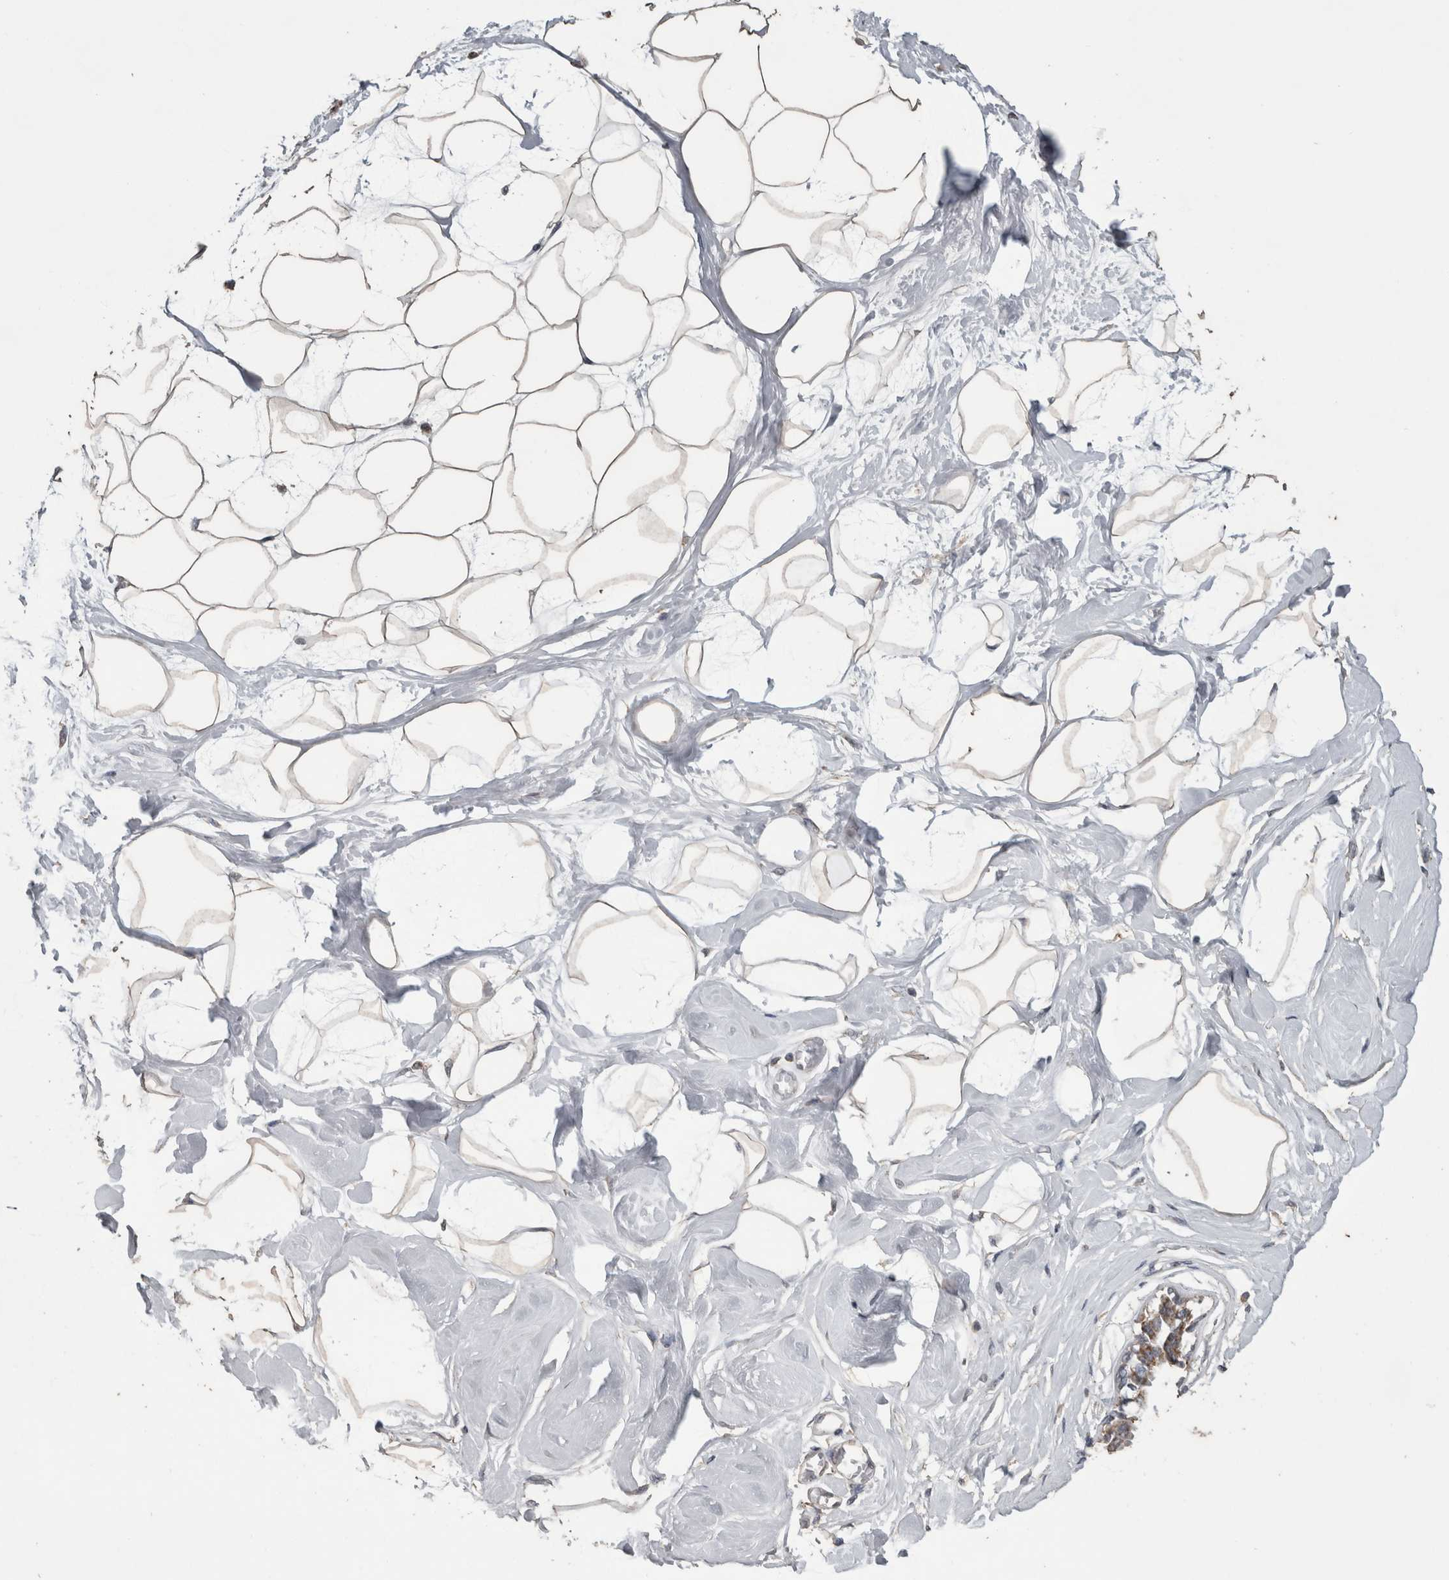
{"staining": {"intensity": "weak", "quantity": ">75%", "location": "cytoplasmic/membranous"}, "tissue": "breast", "cell_type": "Adipocytes", "image_type": "normal", "snomed": [{"axis": "morphology", "description": "Normal tissue, NOS"}, {"axis": "topography", "description": "Breast"}], "caption": "Normal breast reveals weak cytoplasmic/membranous positivity in about >75% of adipocytes.", "gene": "ACADM", "patient": {"sex": "female", "age": 45}}